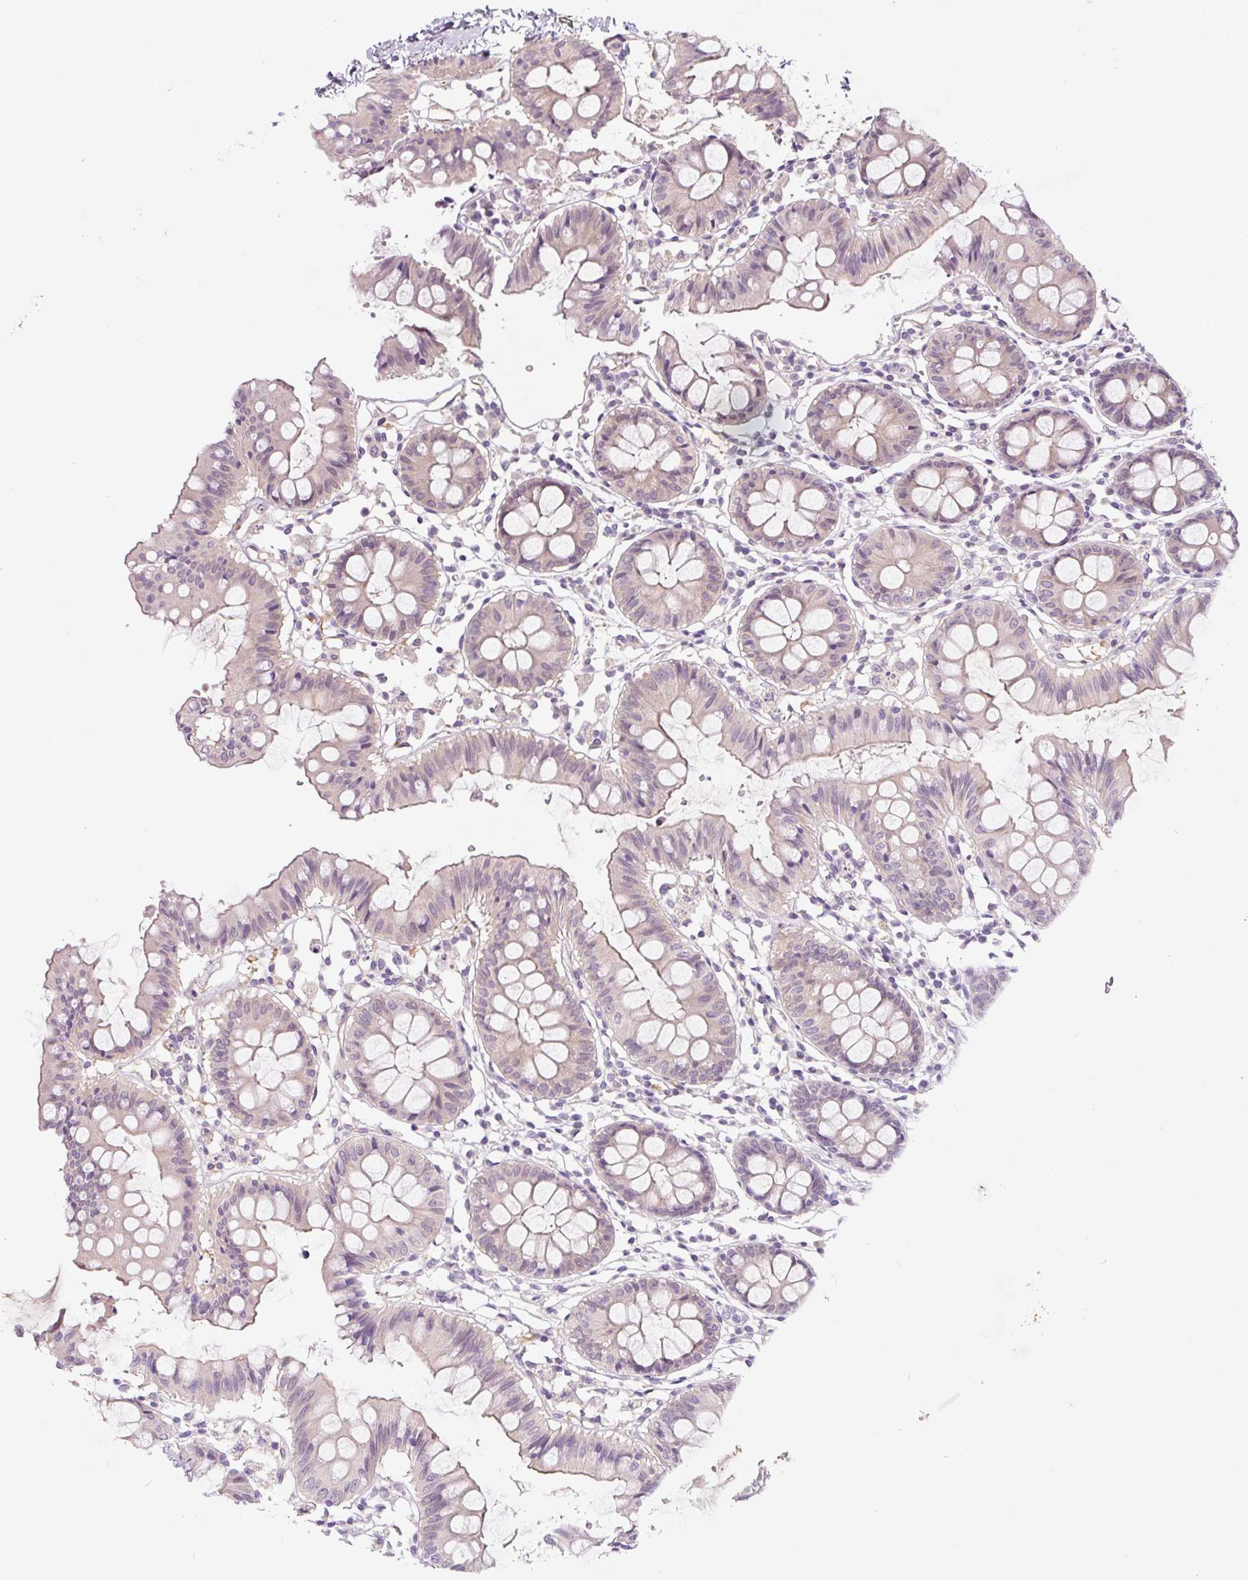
{"staining": {"intensity": "negative", "quantity": "none", "location": "none"}, "tissue": "colon", "cell_type": "Endothelial cells", "image_type": "normal", "snomed": [{"axis": "morphology", "description": "Normal tissue, NOS"}, {"axis": "topography", "description": "Colon"}], "caption": "Immunohistochemical staining of normal human colon reveals no significant expression in endothelial cells. The staining is performed using DAB (3,3'-diaminobenzidine) brown chromogen with nuclei counter-stained in using hematoxylin.", "gene": "CCL25", "patient": {"sex": "female", "age": 84}}